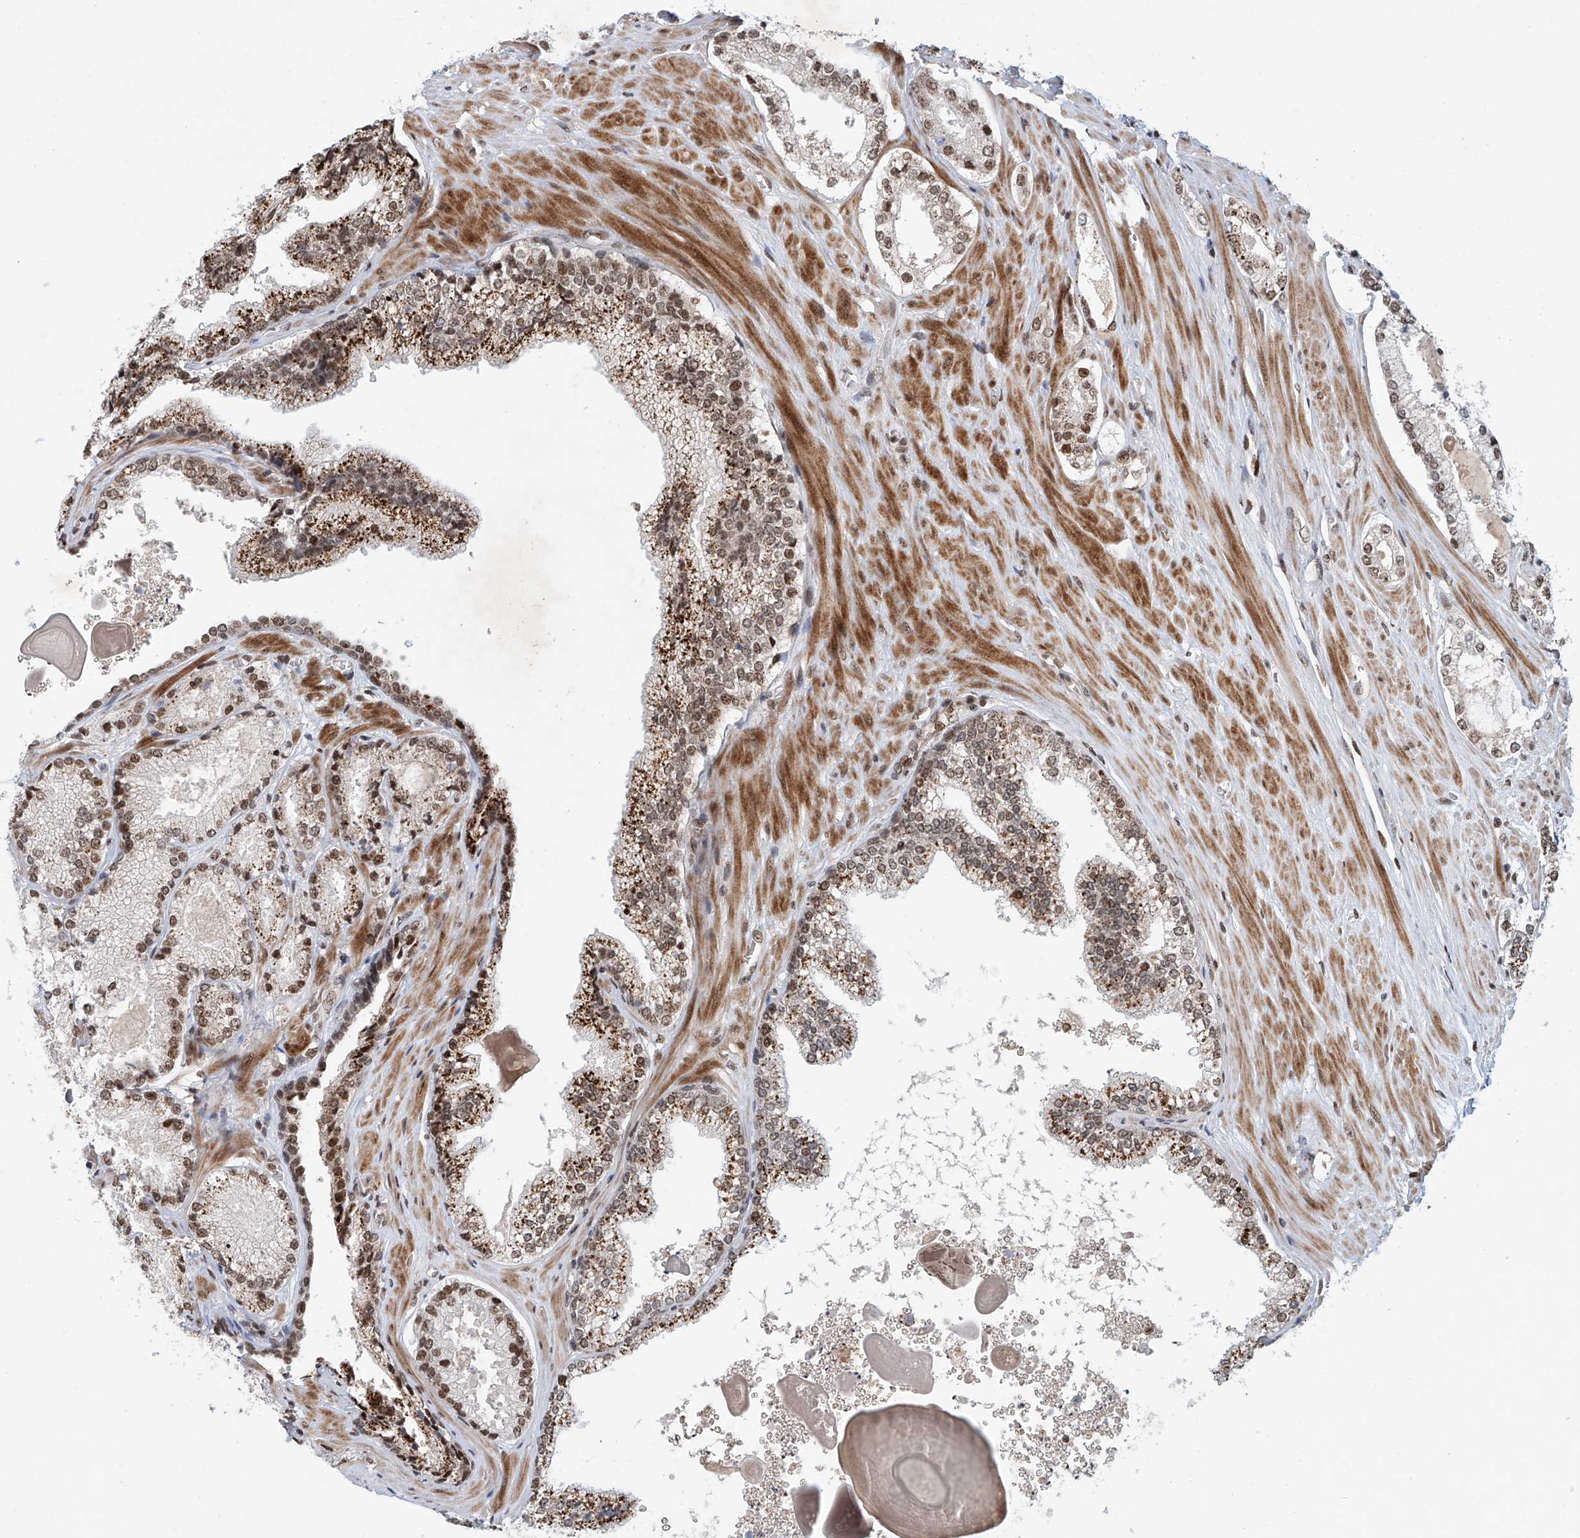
{"staining": {"intensity": "moderate", "quantity": "25%-75%", "location": "nuclear"}, "tissue": "prostate cancer", "cell_type": "Tumor cells", "image_type": "cancer", "snomed": [{"axis": "morphology", "description": "Adenocarcinoma, High grade"}, {"axis": "topography", "description": "Prostate"}], "caption": "Moderate nuclear expression for a protein is present in about 25%-75% of tumor cells of adenocarcinoma (high-grade) (prostate) using IHC.", "gene": "ZNF470", "patient": {"sex": "male", "age": 73}}